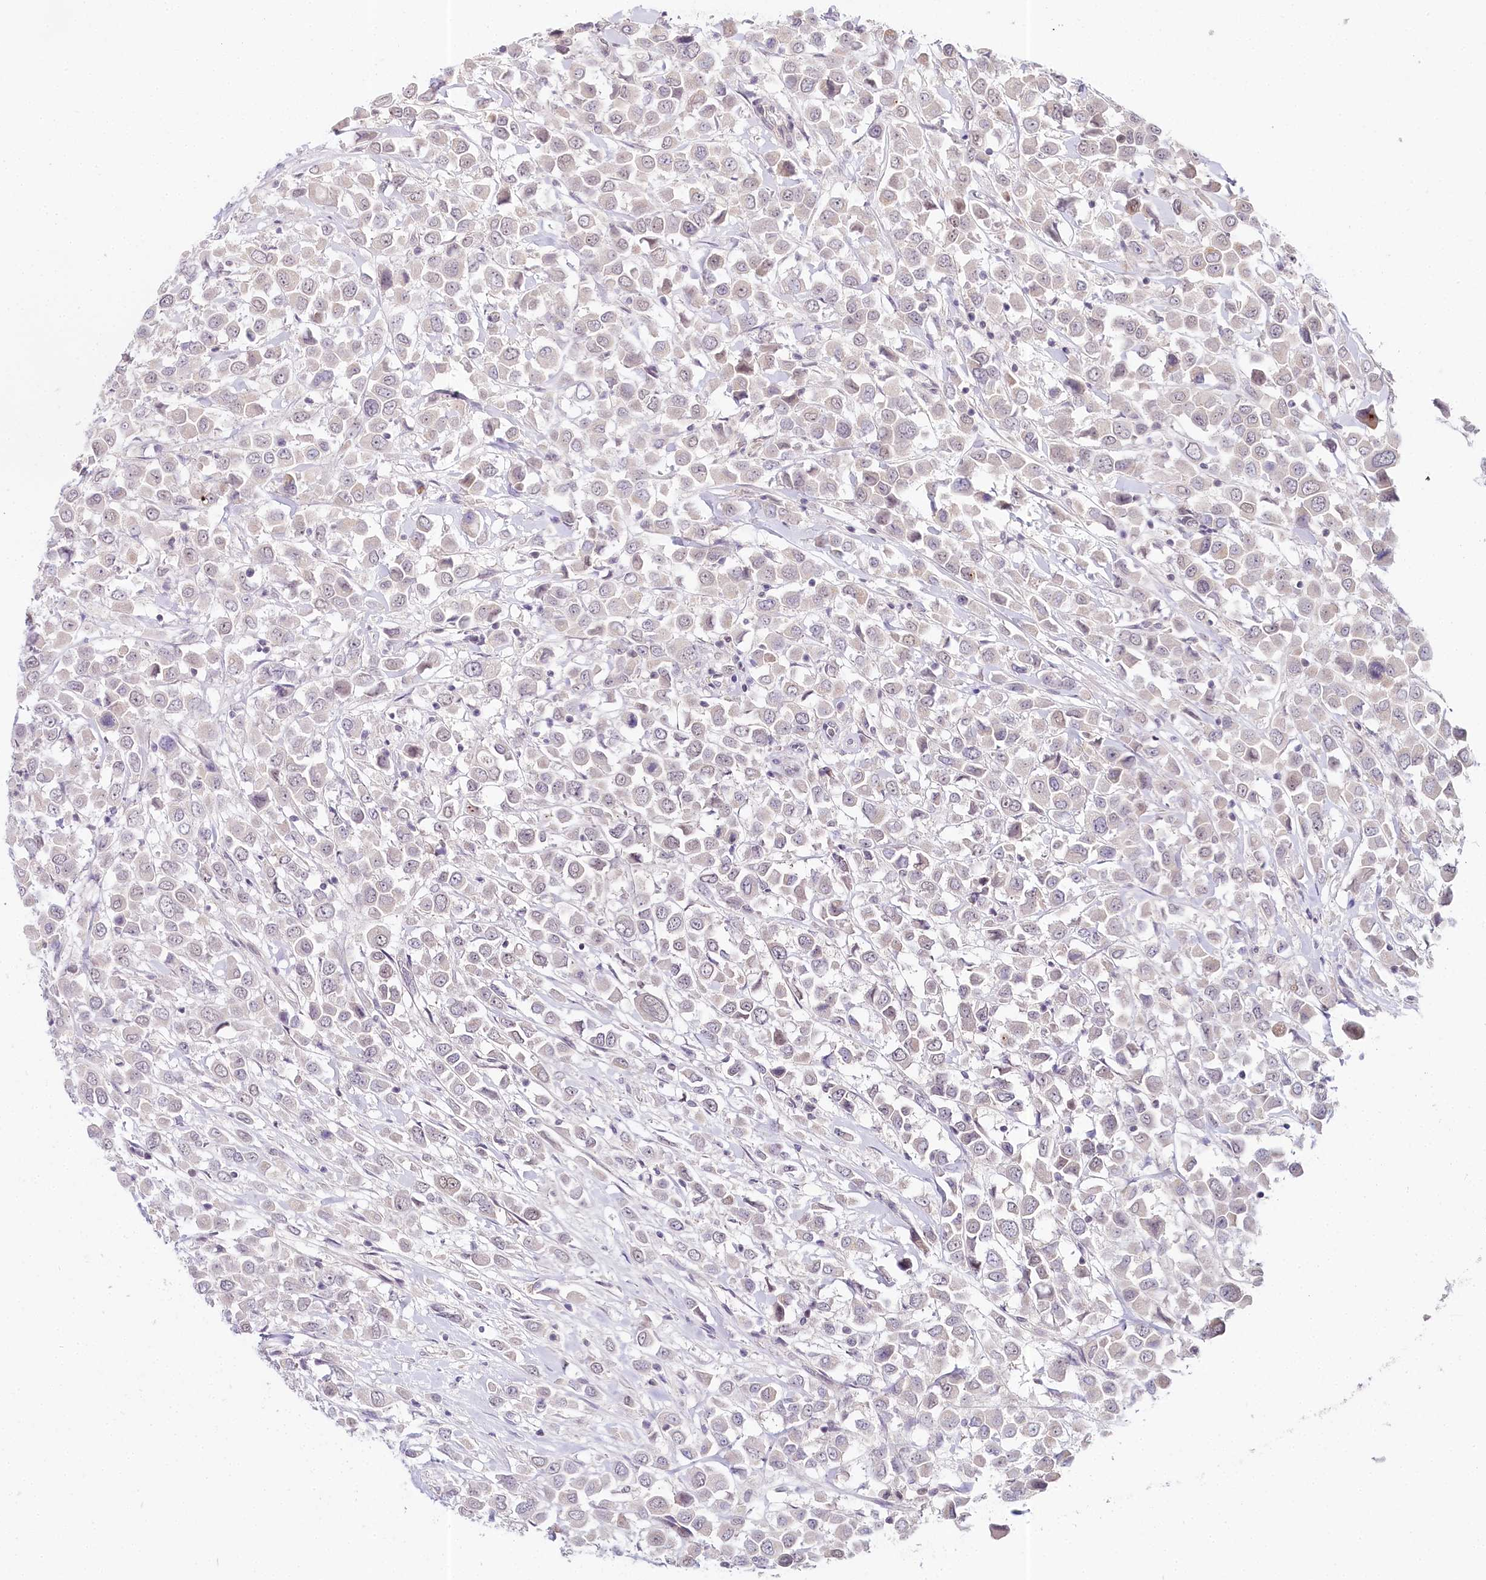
{"staining": {"intensity": "negative", "quantity": "none", "location": "none"}, "tissue": "breast cancer", "cell_type": "Tumor cells", "image_type": "cancer", "snomed": [{"axis": "morphology", "description": "Duct carcinoma"}, {"axis": "topography", "description": "Breast"}], "caption": "An immunohistochemistry photomicrograph of breast intraductal carcinoma is shown. There is no staining in tumor cells of breast intraductal carcinoma.", "gene": "AMTN", "patient": {"sex": "female", "age": 61}}